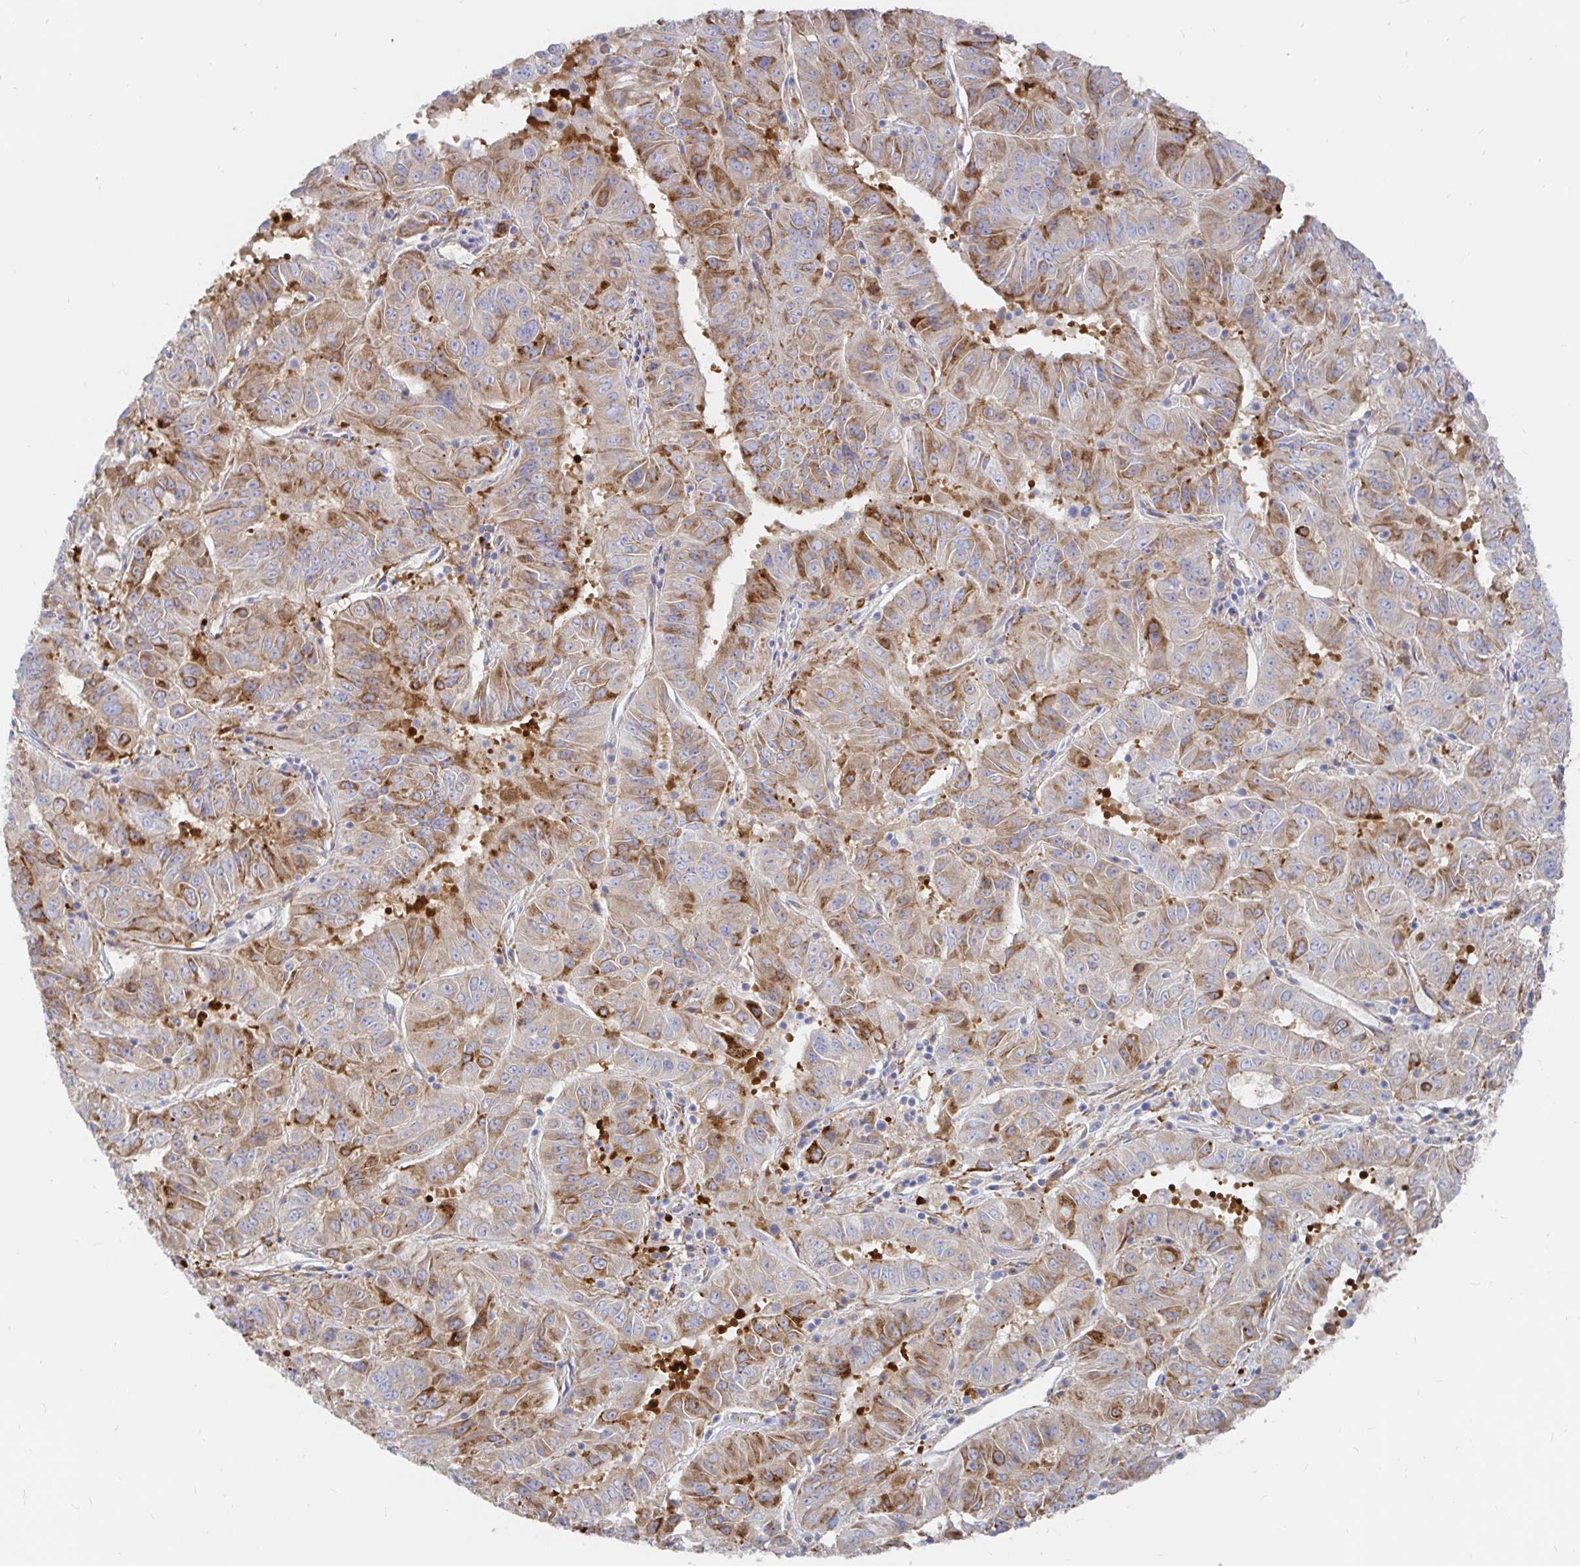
{"staining": {"intensity": "moderate", "quantity": "25%-75%", "location": "cytoplasmic/membranous"}, "tissue": "pancreatic cancer", "cell_type": "Tumor cells", "image_type": "cancer", "snomed": [{"axis": "morphology", "description": "Adenocarcinoma, NOS"}, {"axis": "topography", "description": "Pancreas"}], "caption": "The photomicrograph displays immunohistochemical staining of pancreatic cancer. There is moderate cytoplasmic/membranous positivity is identified in approximately 25%-75% of tumor cells.", "gene": "KCTD19", "patient": {"sex": "male", "age": 63}}